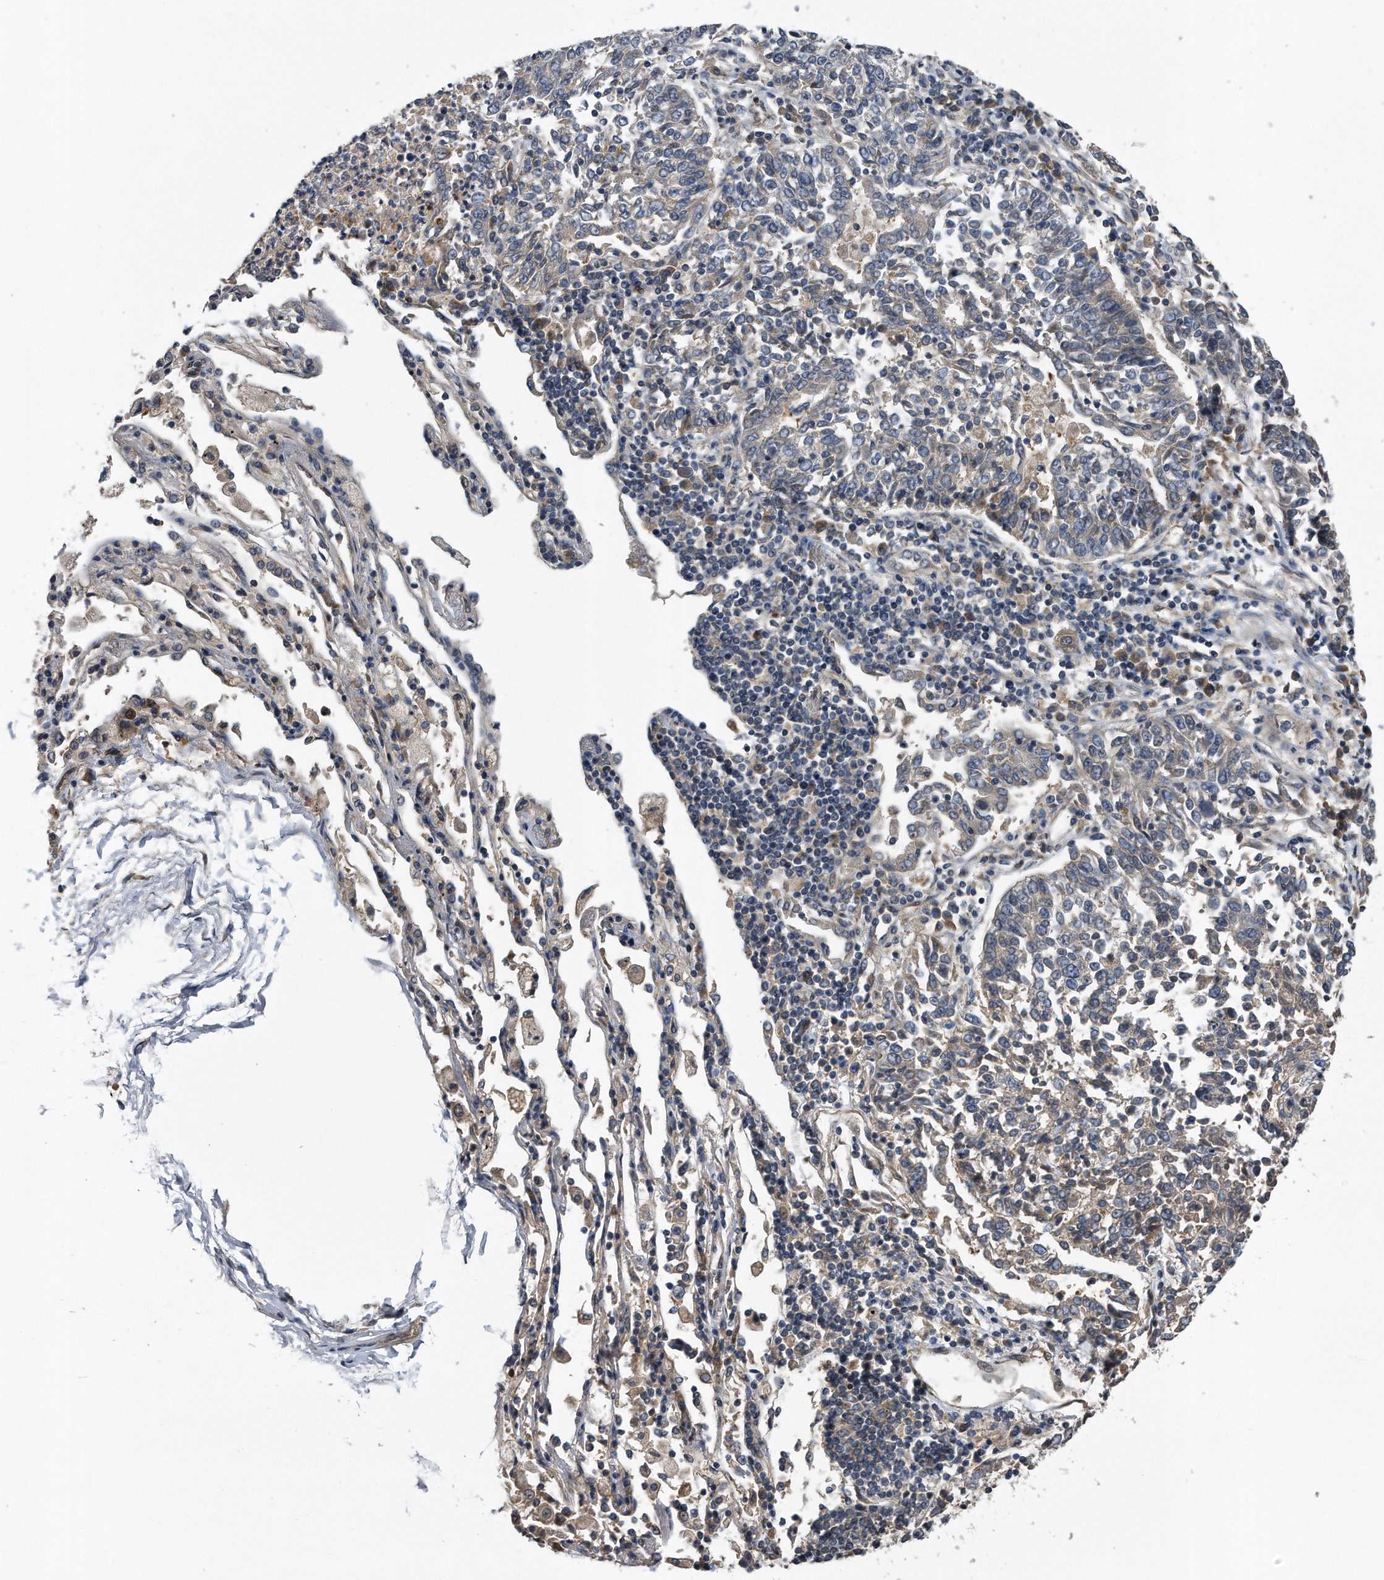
{"staining": {"intensity": "negative", "quantity": "none", "location": "none"}, "tissue": "lung cancer", "cell_type": "Tumor cells", "image_type": "cancer", "snomed": [{"axis": "morphology", "description": "Normal tissue, NOS"}, {"axis": "morphology", "description": "Squamous cell carcinoma, NOS"}, {"axis": "topography", "description": "Cartilage tissue"}, {"axis": "topography", "description": "Lung"}, {"axis": "topography", "description": "Peripheral nerve tissue"}], "caption": "Lung cancer was stained to show a protein in brown. There is no significant positivity in tumor cells. Brightfield microscopy of IHC stained with DAB (3,3'-diaminobenzidine) (brown) and hematoxylin (blue), captured at high magnification.", "gene": "ZNF79", "patient": {"sex": "female", "age": 49}}